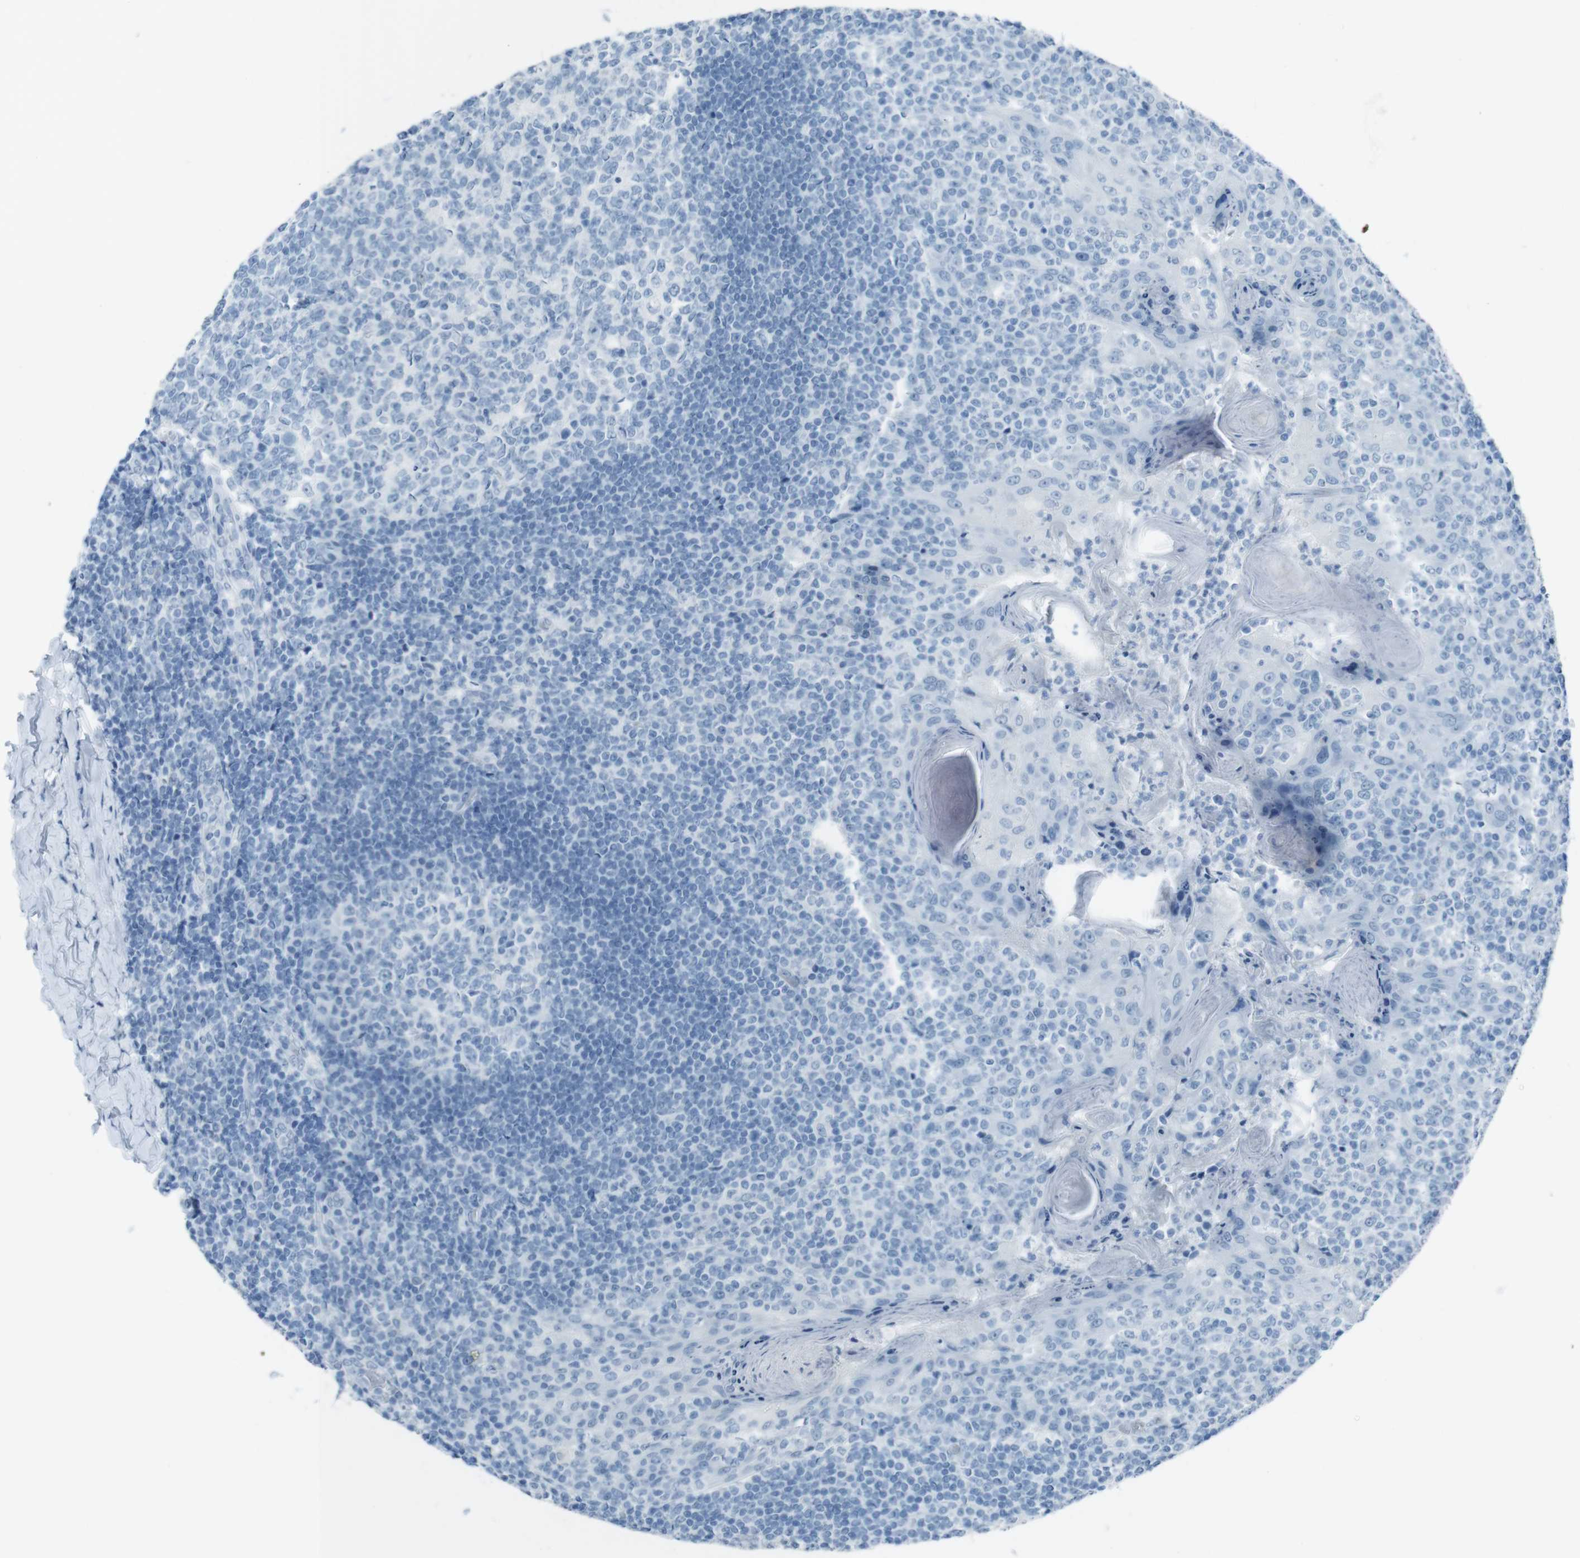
{"staining": {"intensity": "negative", "quantity": "none", "location": "none"}, "tissue": "tonsil", "cell_type": "Germinal center cells", "image_type": "normal", "snomed": [{"axis": "morphology", "description": "Normal tissue, NOS"}, {"axis": "topography", "description": "Tonsil"}], "caption": "Photomicrograph shows no protein staining in germinal center cells of unremarkable tonsil. Brightfield microscopy of immunohistochemistry stained with DAB (brown) and hematoxylin (blue), captured at high magnification.", "gene": "TMEM207", "patient": {"sex": "female", "age": 19}}